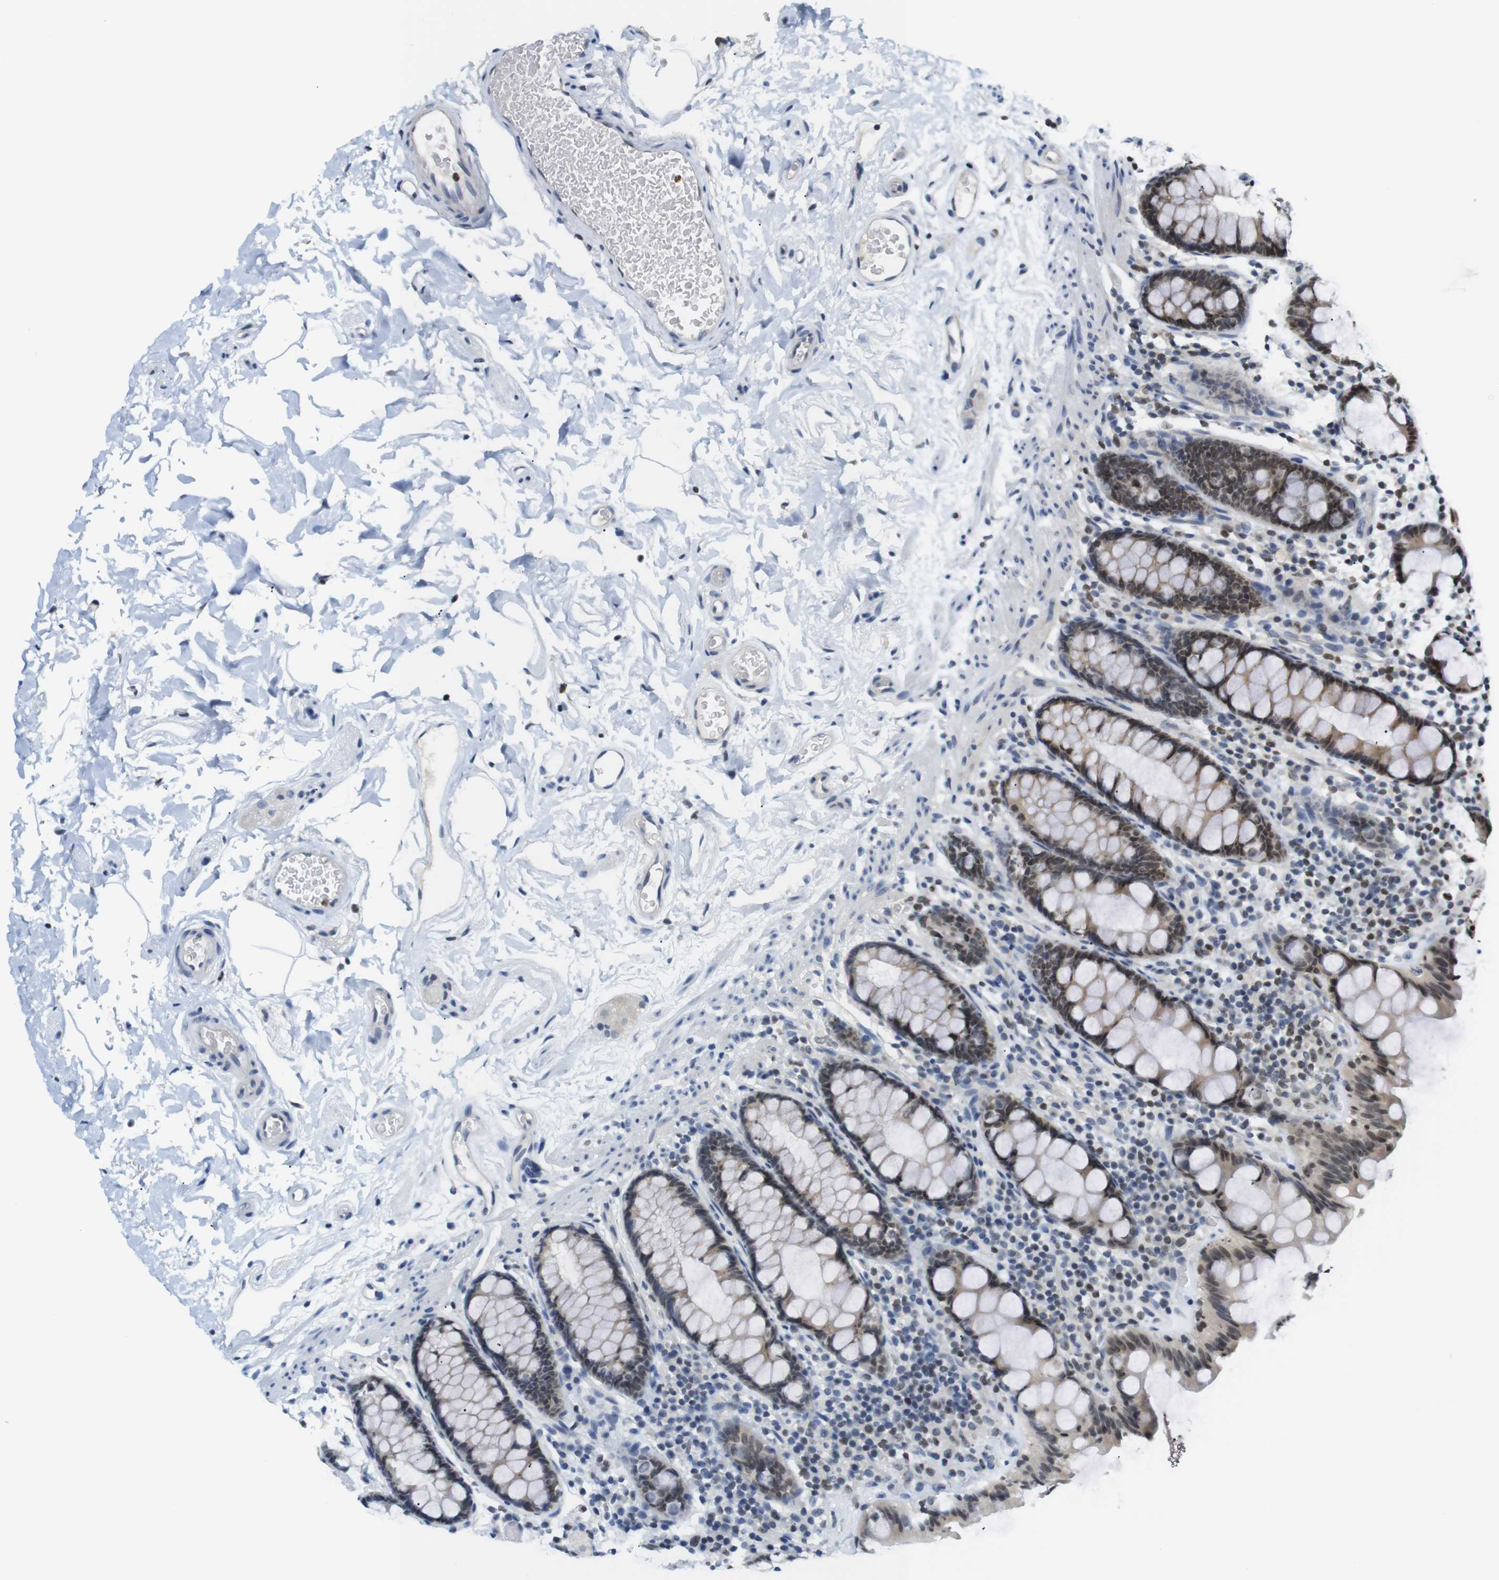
{"staining": {"intensity": "negative", "quantity": "none", "location": "none"}, "tissue": "colon", "cell_type": "Endothelial cells", "image_type": "normal", "snomed": [{"axis": "morphology", "description": "Normal tissue, NOS"}, {"axis": "topography", "description": "Colon"}], "caption": "Immunohistochemistry (IHC) of normal human colon reveals no expression in endothelial cells. (Immunohistochemistry (IHC), brightfield microscopy, high magnification).", "gene": "MBD1", "patient": {"sex": "female", "age": 80}}